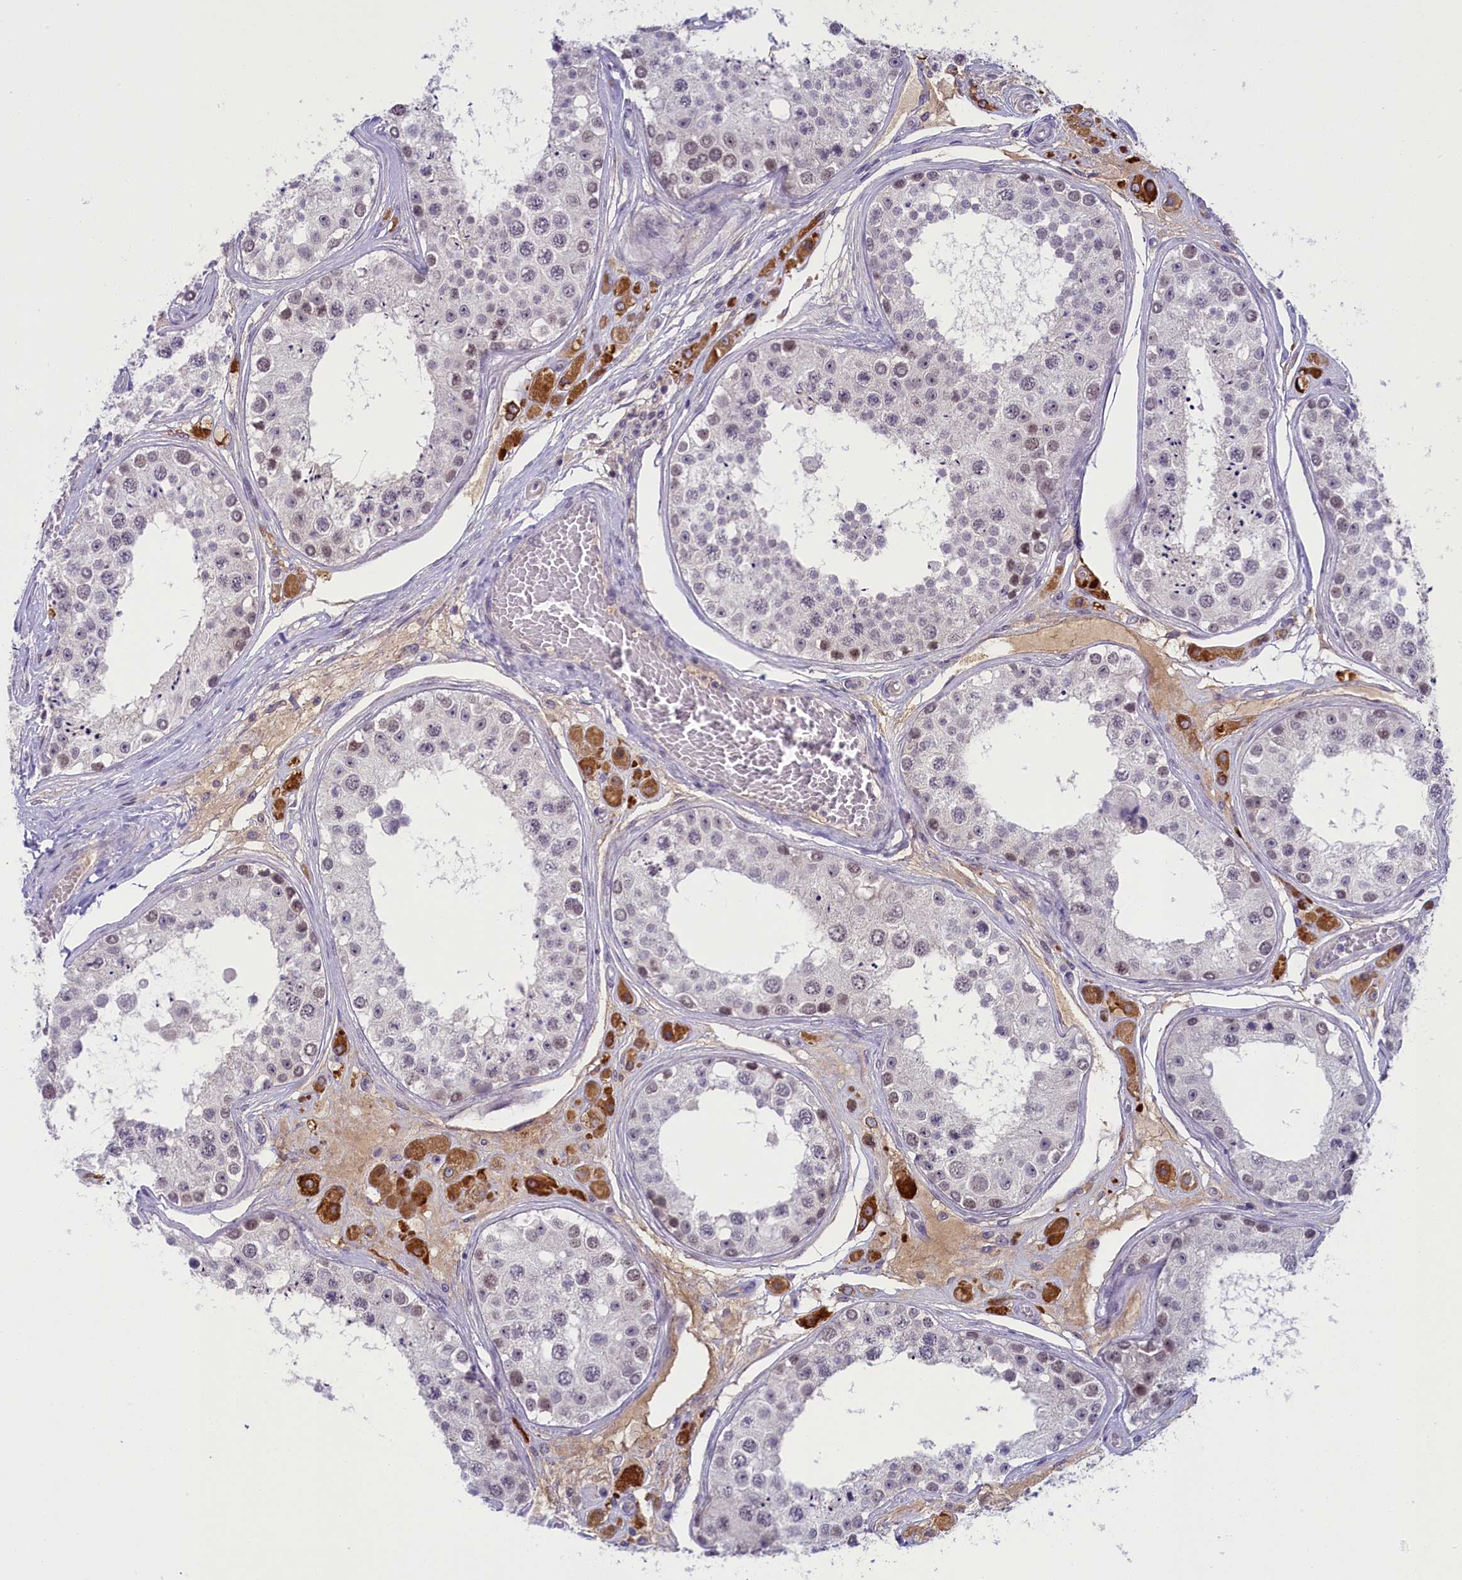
{"staining": {"intensity": "weak", "quantity": "25%-75%", "location": "nuclear"}, "tissue": "testis", "cell_type": "Cells in seminiferous ducts", "image_type": "normal", "snomed": [{"axis": "morphology", "description": "Normal tissue, NOS"}, {"axis": "topography", "description": "Testis"}], "caption": "IHC histopathology image of normal human testis stained for a protein (brown), which demonstrates low levels of weak nuclear expression in approximately 25%-75% of cells in seminiferous ducts.", "gene": "CRAMP1", "patient": {"sex": "male", "age": 25}}